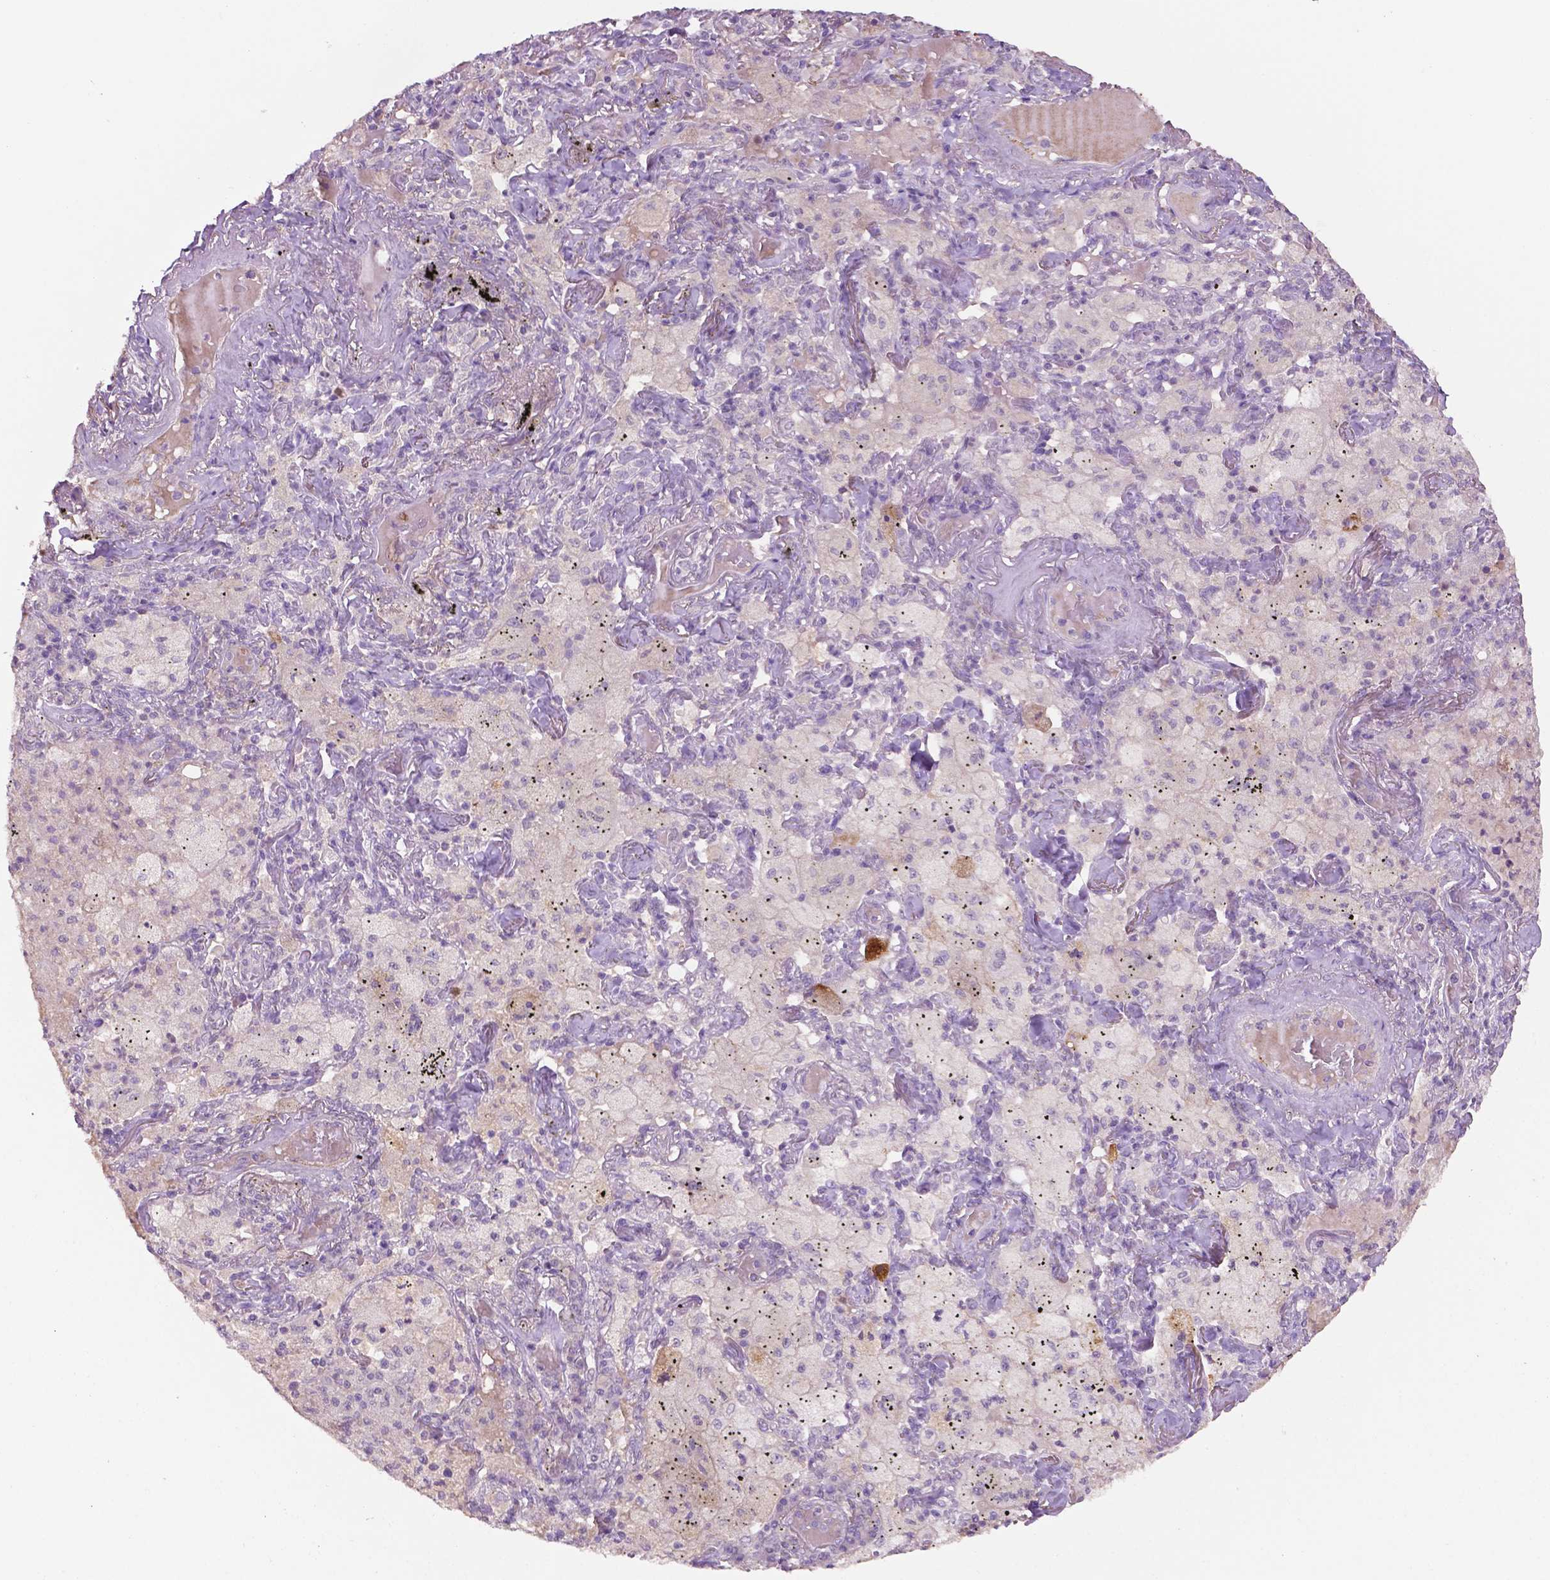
{"staining": {"intensity": "negative", "quantity": "none", "location": "none"}, "tissue": "lung cancer", "cell_type": "Tumor cells", "image_type": "cancer", "snomed": [{"axis": "morphology", "description": "Adenocarcinoma, NOS"}, {"axis": "topography", "description": "Lung"}], "caption": "This is a histopathology image of immunohistochemistry staining of lung adenocarcinoma, which shows no positivity in tumor cells. The staining was performed using DAB to visualize the protein expression in brown, while the nuclei were stained in blue with hematoxylin (Magnification: 20x).", "gene": "FBLN1", "patient": {"sex": "female", "age": 73}}